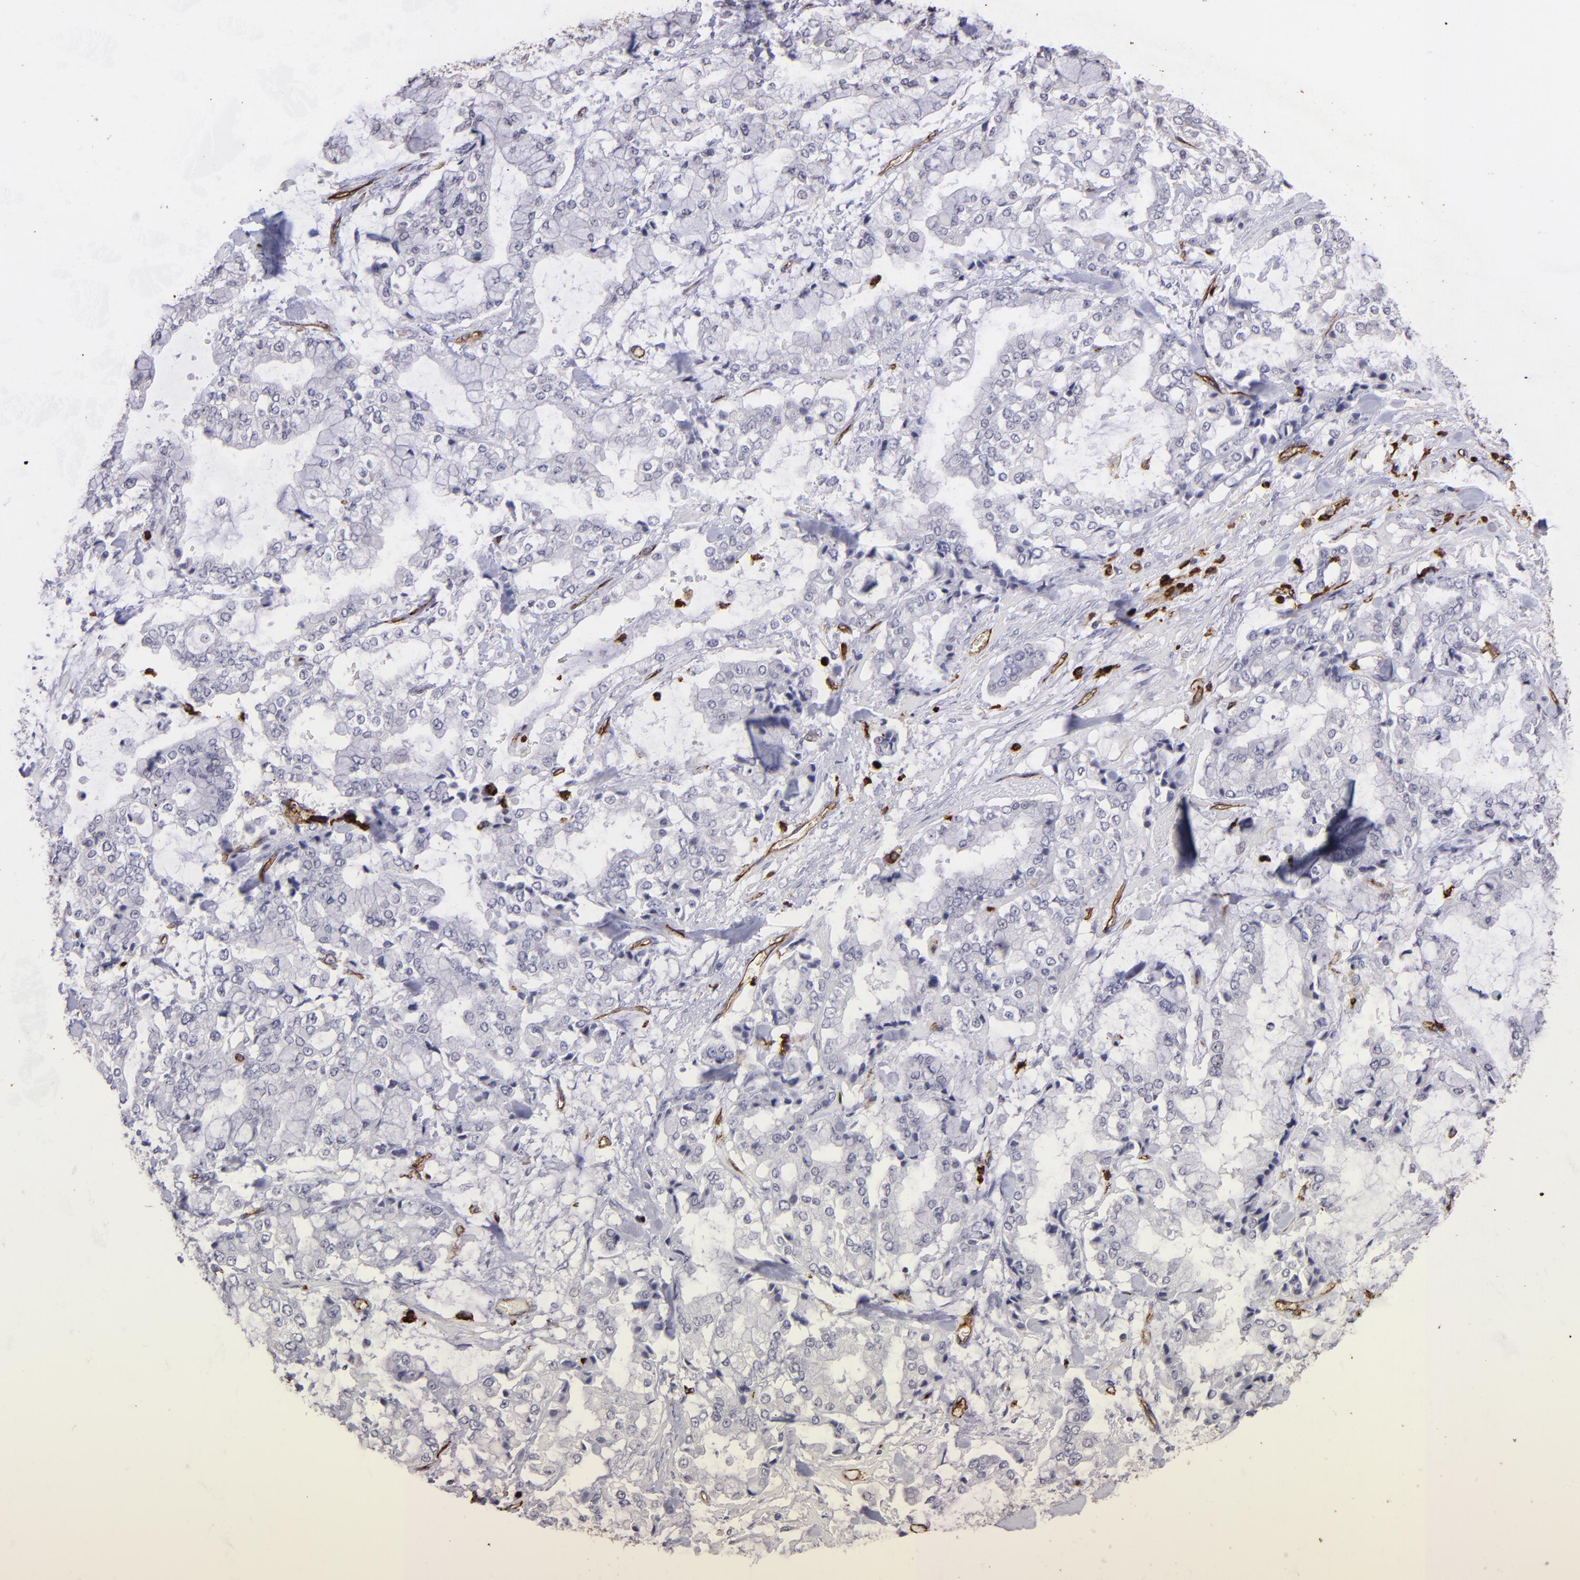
{"staining": {"intensity": "negative", "quantity": "none", "location": "none"}, "tissue": "stomach cancer", "cell_type": "Tumor cells", "image_type": "cancer", "snomed": [{"axis": "morphology", "description": "Normal tissue, NOS"}, {"axis": "morphology", "description": "Adenocarcinoma, NOS"}, {"axis": "topography", "description": "Stomach, upper"}, {"axis": "topography", "description": "Stomach"}], "caption": "Image shows no protein positivity in tumor cells of adenocarcinoma (stomach) tissue.", "gene": "DYSF", "patient": {"sex": "male", "age": 76}}